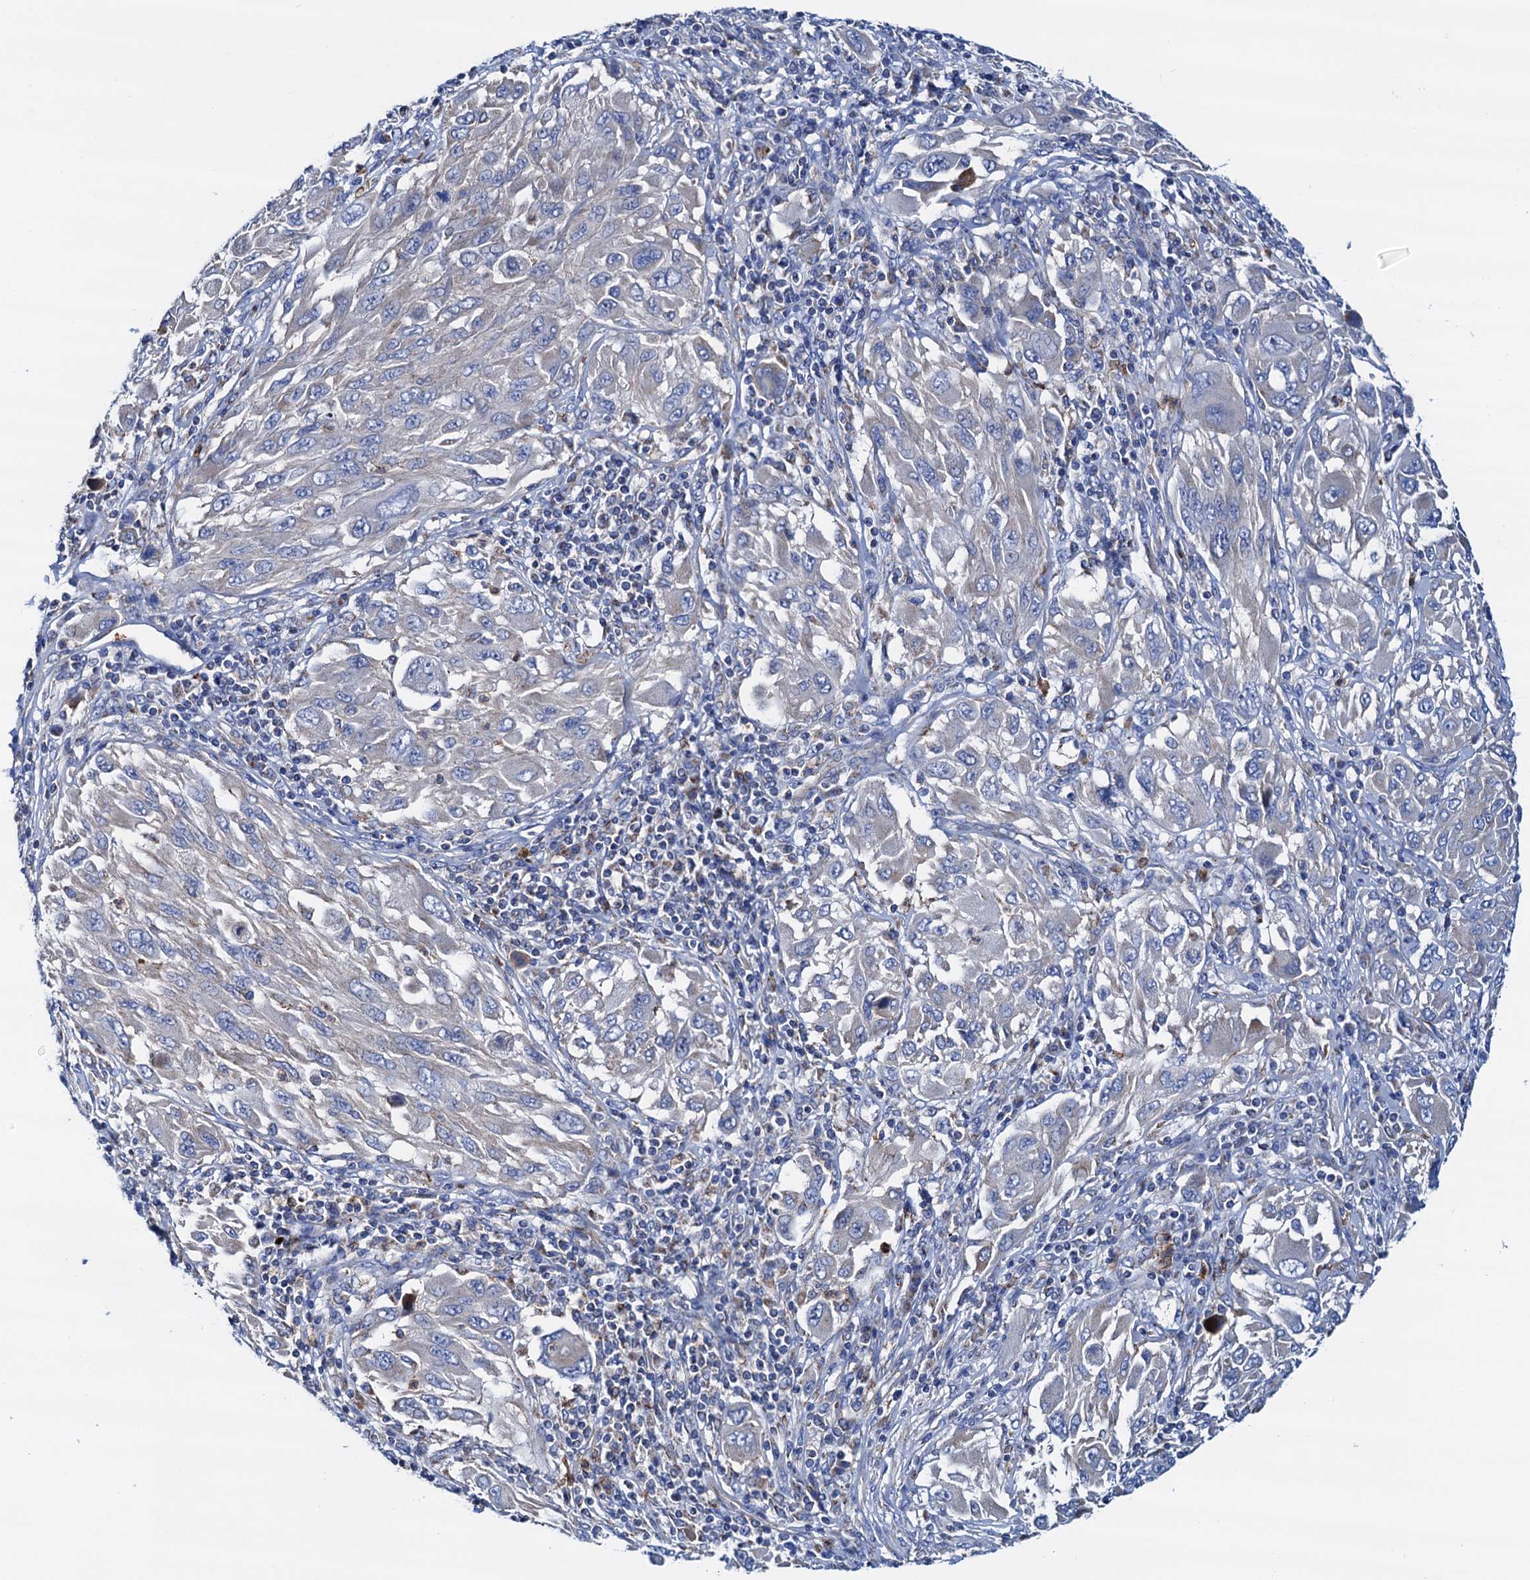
{"staining": {"intensity": "negative", "quantity": "none", "location": "none"}, "tissue": "melanoma", "cell_type": "Tumor cells", "image_type": "cancer", "snomed": [{"axis": "morphology", "description": "Malignant melanoma, NOS"}, {"axis": "topography", "description": "Skin"}], "caption": "A histopathology image of human melanoma is negative for staining in tumor cells.", "gene": "RASSF9", "patient": {"sex": "female", "age": 91}}